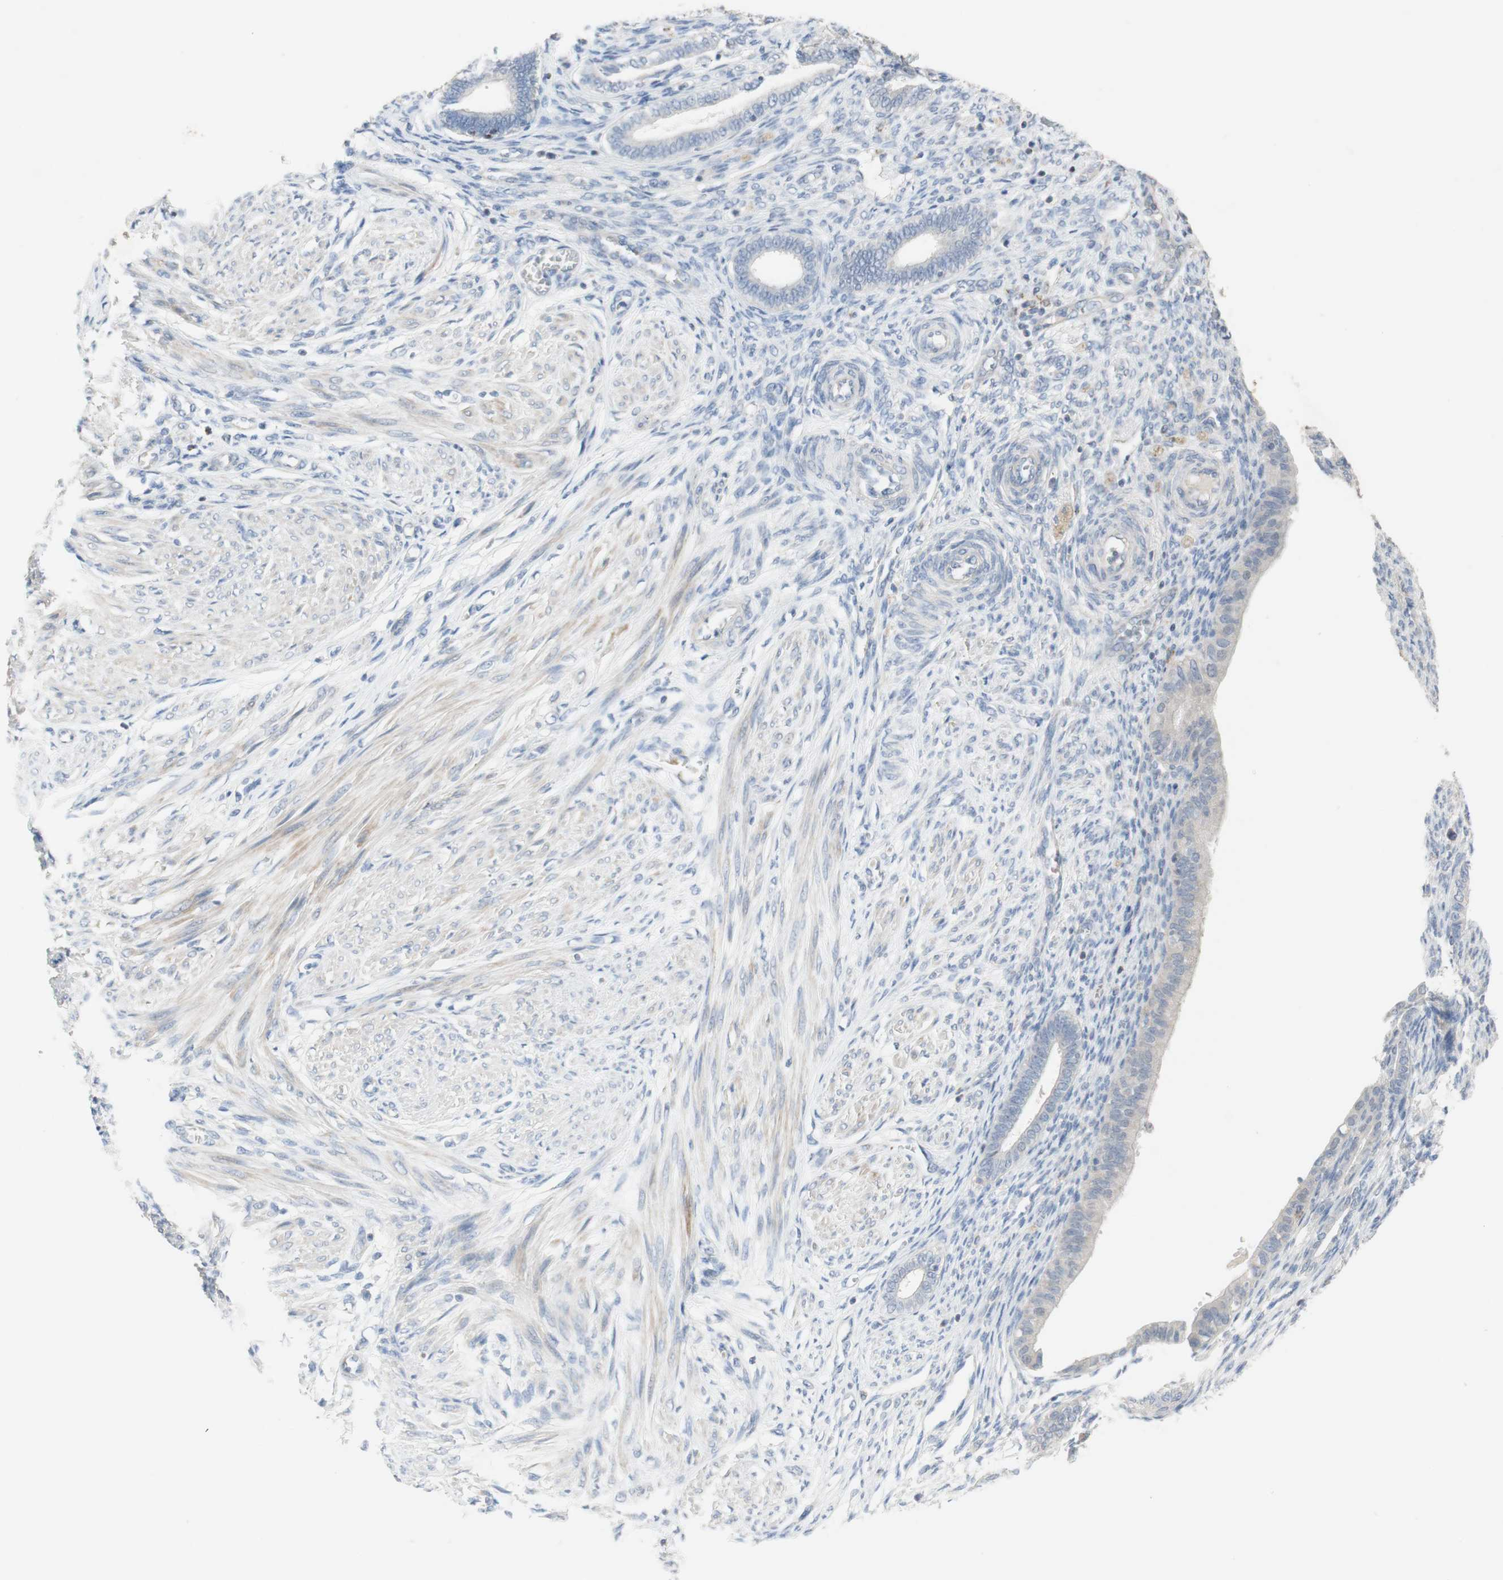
{"staining": {"intensity": "negative", "quantity": "none", "location": "none"}, "tissue": "endometrium", "cell_type": "Cells in endometrial stroma", "image_type": "normal", "snomed": [{"axis": "morphology", "description": "Normal tissue, NOS"}, {"axis": "topography", "description": "Endometrium"}], "caption": "Endometrium was stained to show a protein in brown. There is no significant staining in cells in endometrial stroma. (DAB (3,3'-diaminobenzidine) IHC, high magnification).", "gene": "MANEA", "patient": {"sex": "female", "age": 72}}